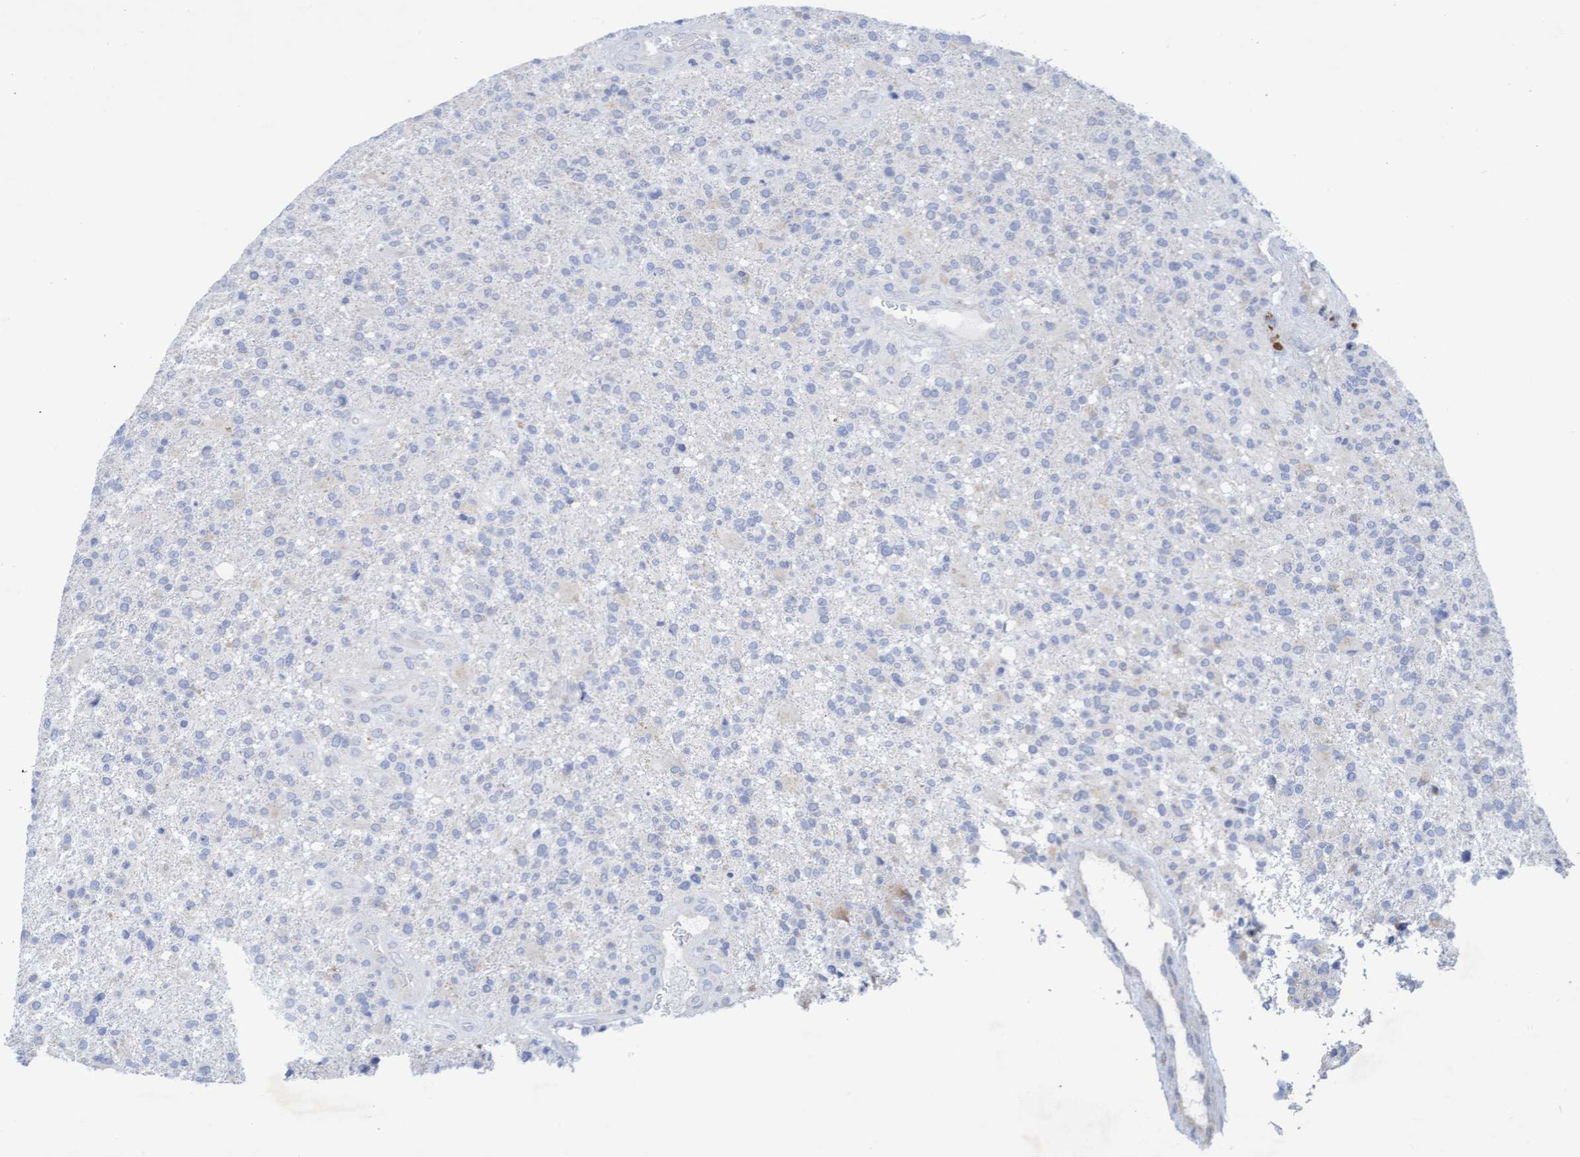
{"staining": {"intensity": "negative", "quantity": "none", "location": "none"}, "tissue": "glioma", "cell_type": "Tumor cells", "image_type": "cancer", "snomed": [{"axis": "morphology", "description": "Glioma, malignant, High grade"}, {"axis": "topography", "description": "Brain"}], "caption": "The photomicrograph demonstrates no significant positivity in tumor cells of glioma.", "gene": "SLC28A3", "patient": {"sex": "male", "age": 72}}